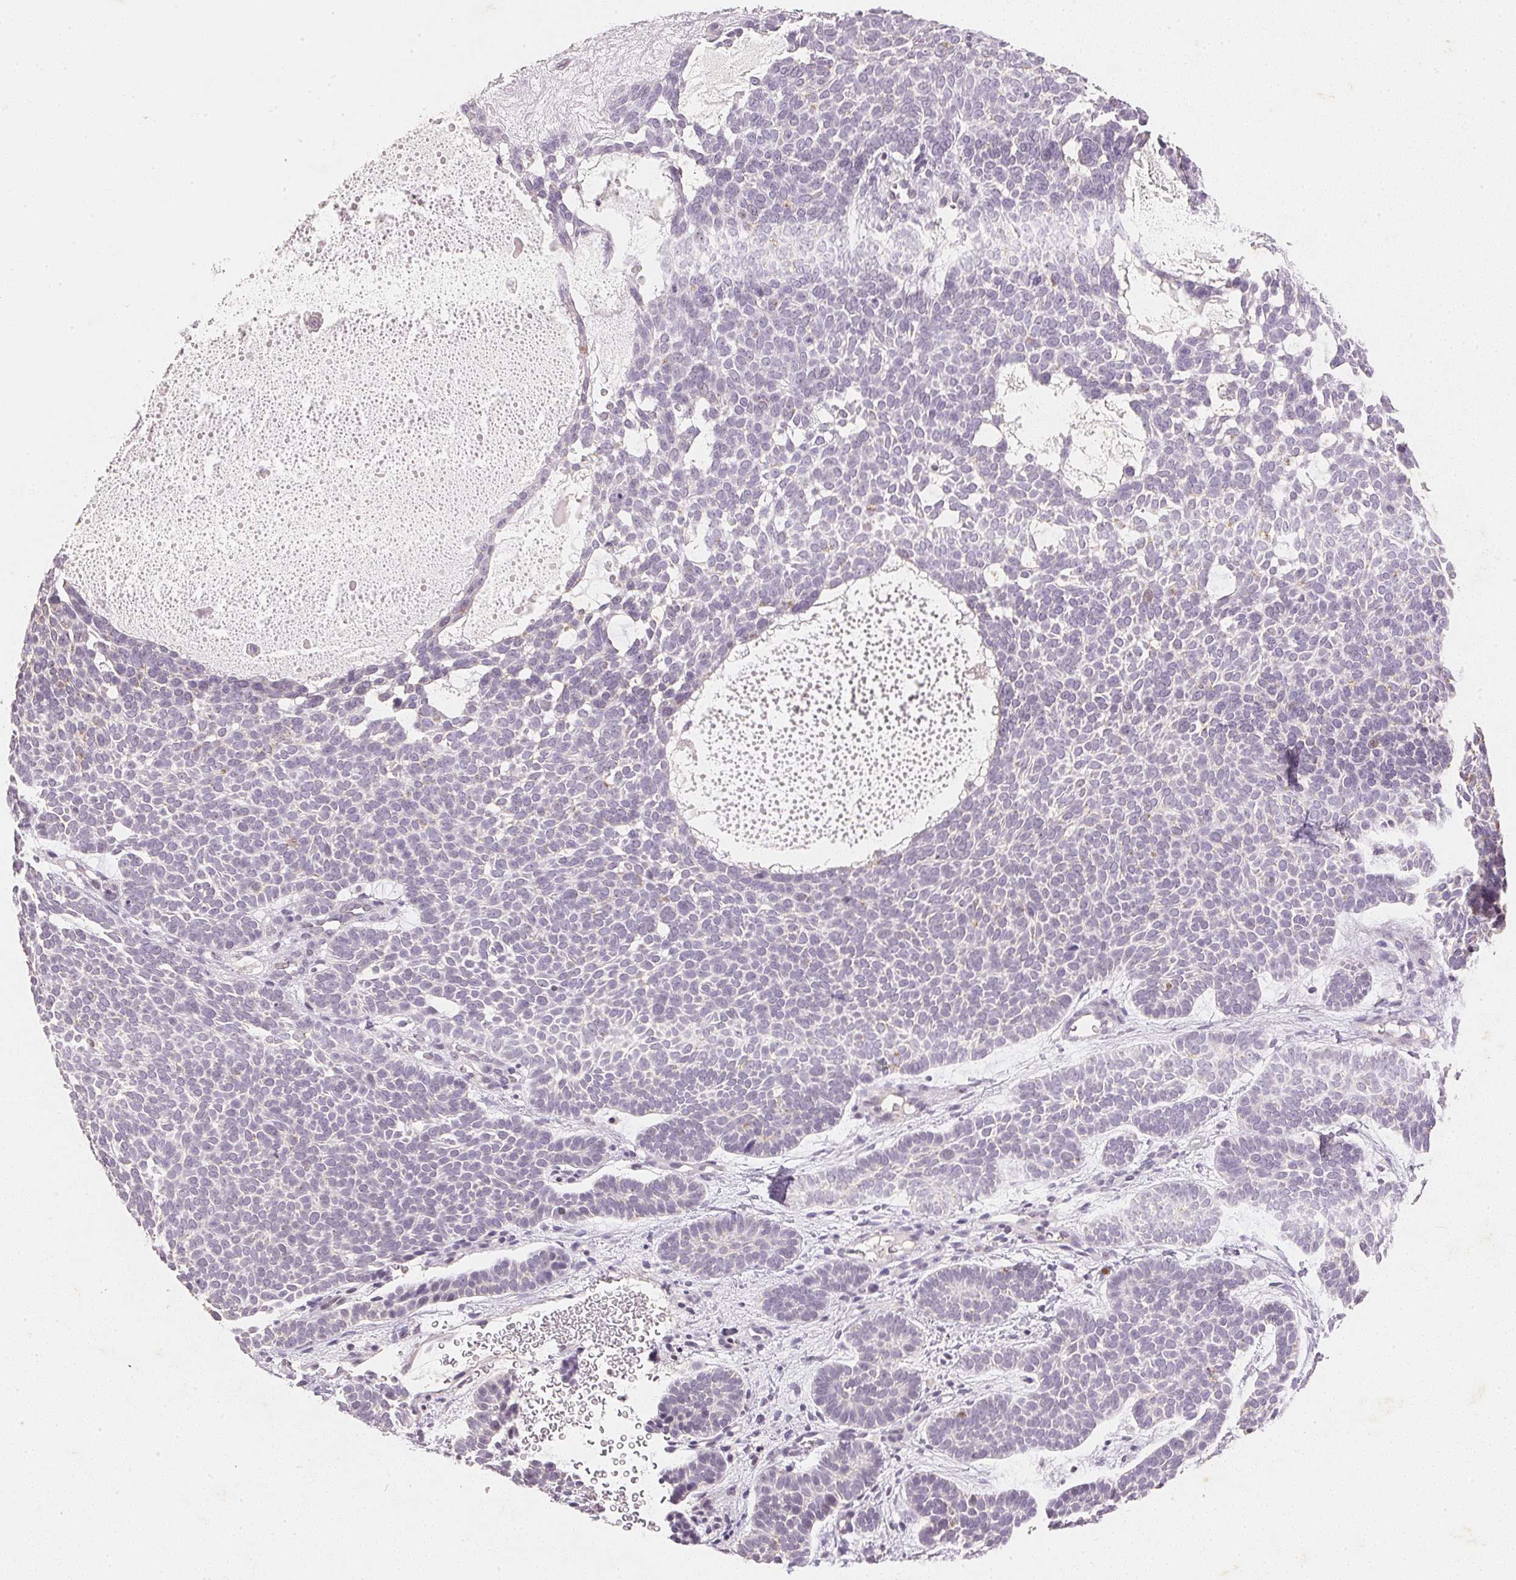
{"staining": {"intensity": "negative", "quantity": "none", "location": "none"}, "tissue": "skin cancer", "cell_type": "Tumor cells", "image_type": "cancer", "snomed": [{"axis": "morphology", "description": "Basal cell carcinoma"}, {"axis": "topography", "description": "Skin"}], "caption": "A high-resolution photomicrograph shows immunohistochemistry (IHC) staining of skin cancer (basal cell carcinoma), which reveals no significant staining in tumor cells.", "gene": "SMTN", "patient": {"sex": "female", "age": 82}}